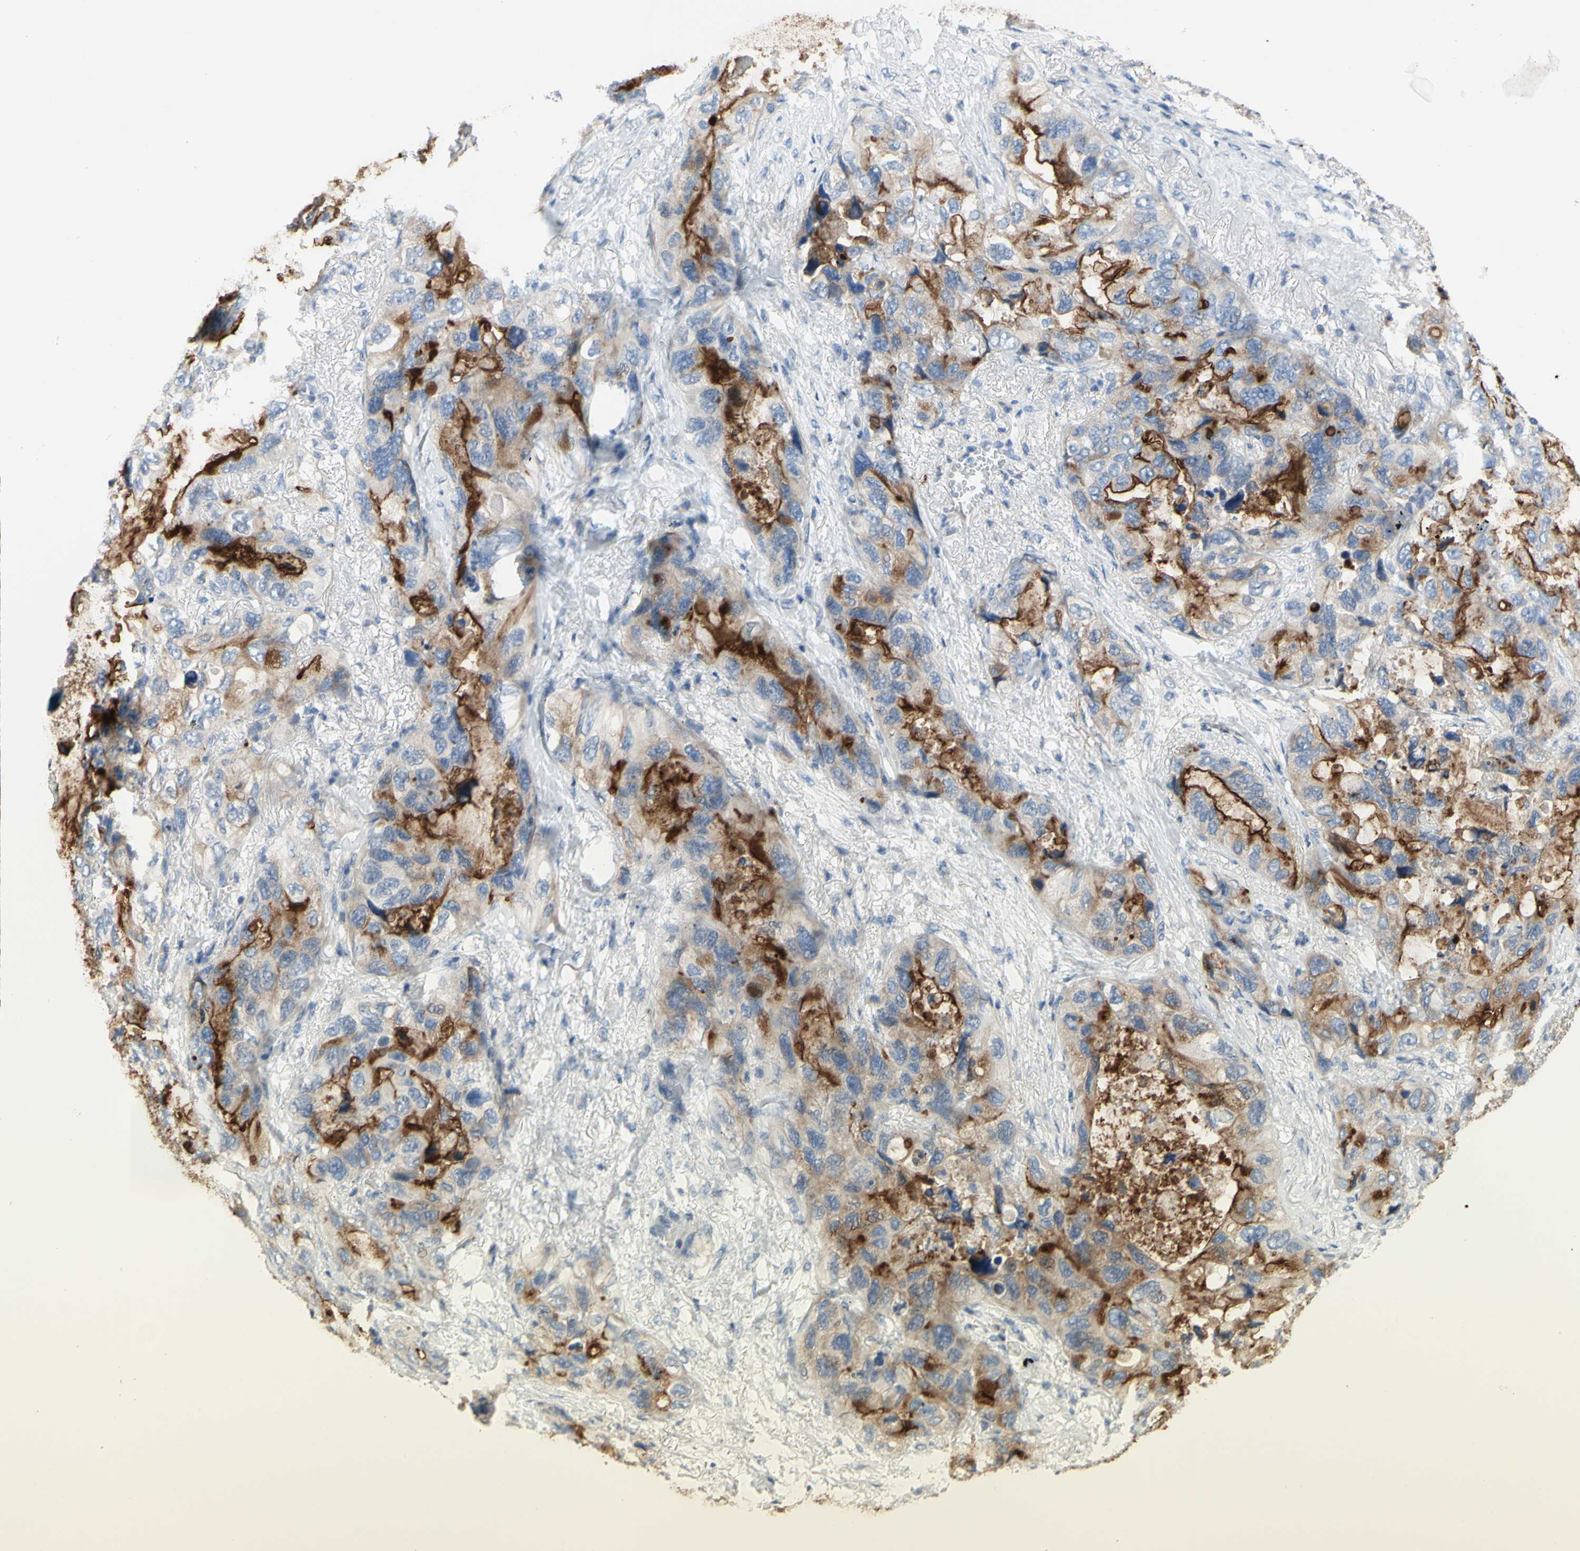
{"staining": {"intensity": "strong", "quantity": ">75%", "location": "cytoplasmic/membranous"}, "tissue": "lung cancer", "cell_type": "Tumor cells", "image_type": "cancer", "snomed": [{"axis": "morphology", "description": "Squamous cell carcinoma, NOS"}, {"axis": "topography", "description": "Lung"}], "caption": "Immunohistochemical staining of human squamous cell carcinoma (lung) displays strong cytoplasmic/membranous protein expression in approximately >75% of tumor cells.", "gene": "MUC1", "patient": {"sex": "female", "age": 73}}